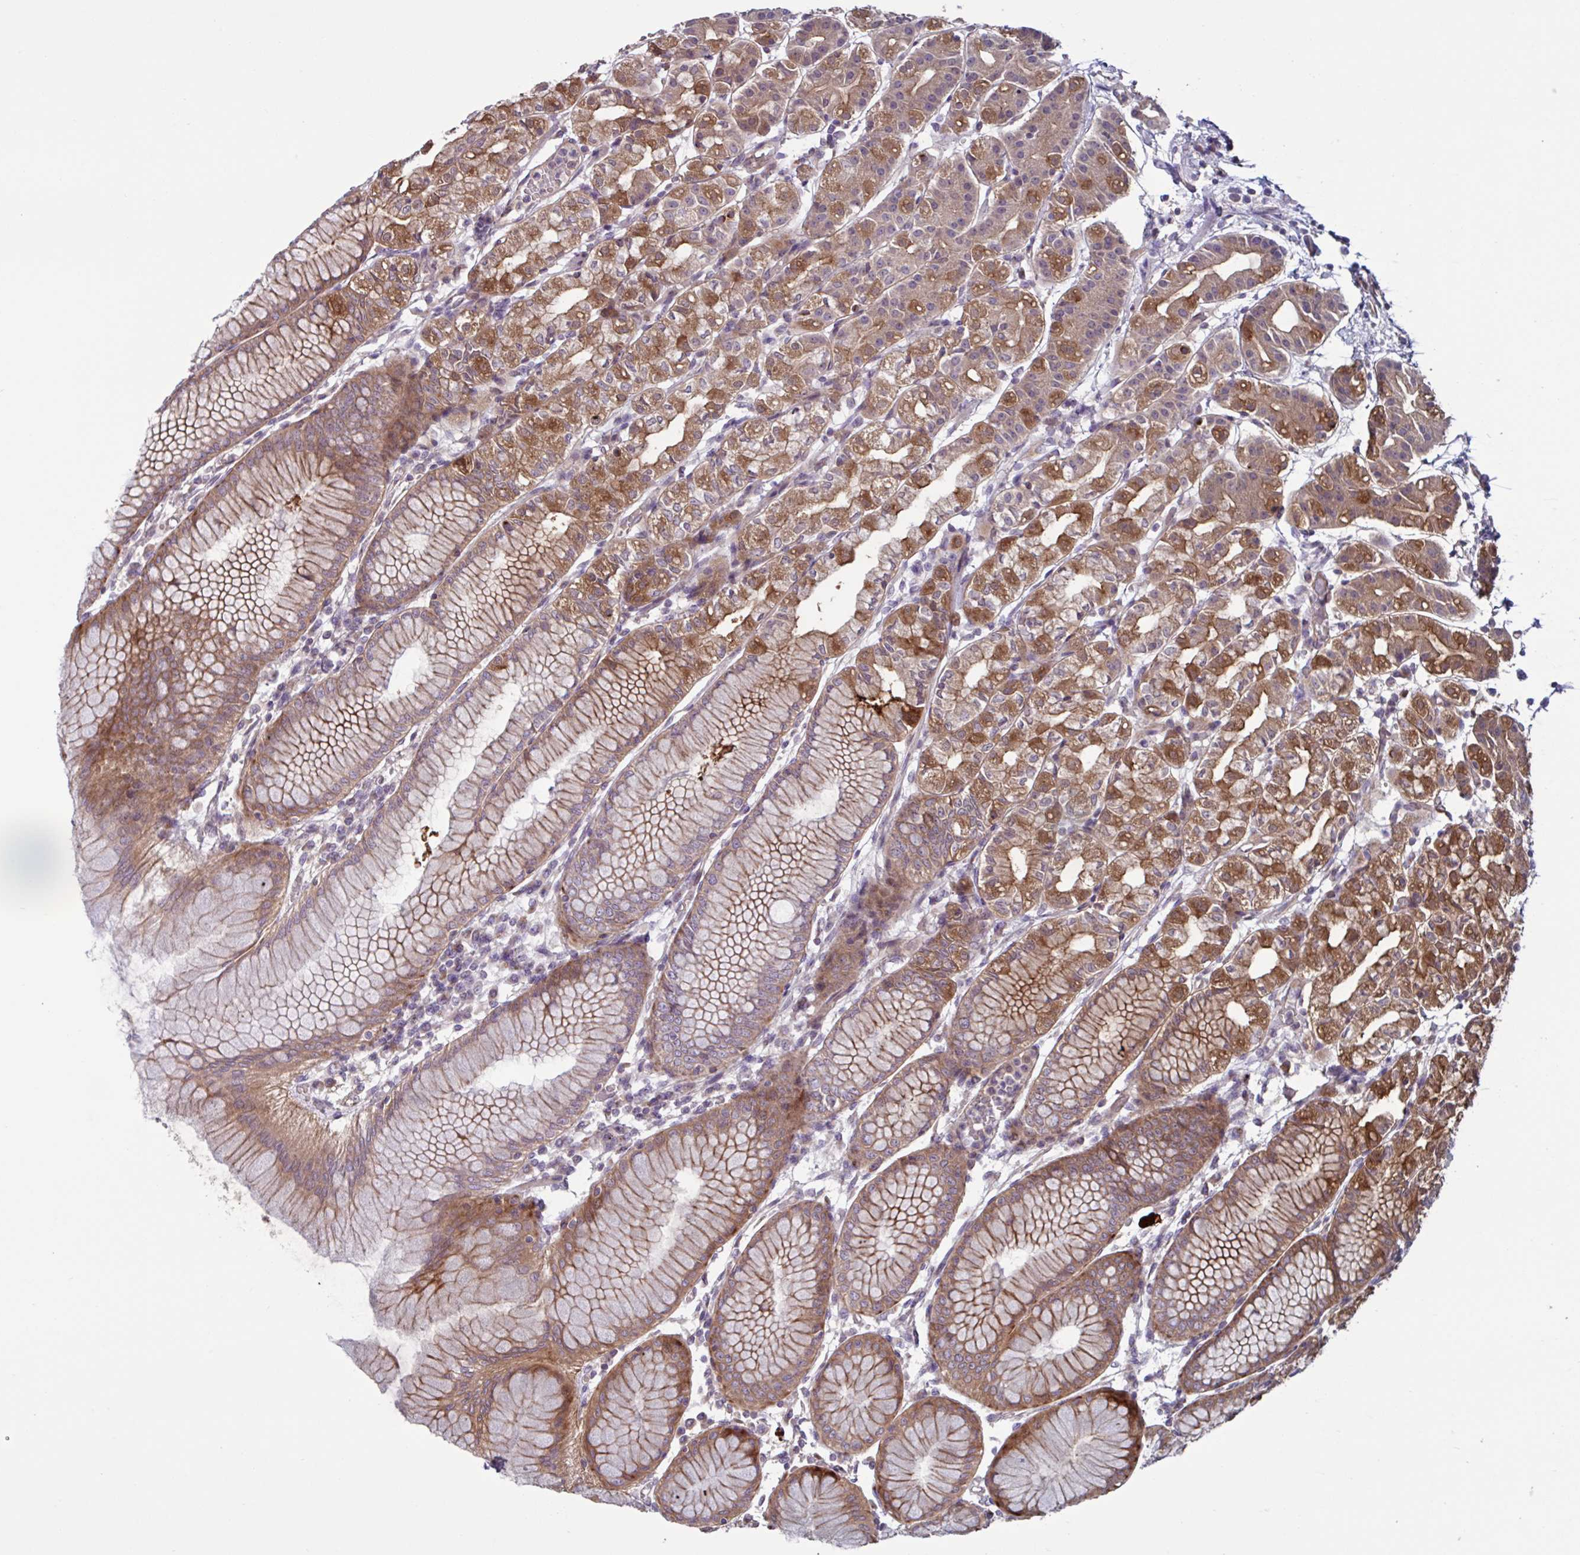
{"staining": {"intensity": "moderate", "quantity": ">75%", "location": "cytoplasmic/membranous"}, "tissue": "stomach", "cell_type": "Glandular cells", "image_type": "normal", "snomed": [{"axis": "morphology", "description": "Normal tissue, NOS"}, {"axis": "topography", "description": "Stomach"}], "caption": "High-magnification brightfield microscopy of normal stomach stained with DAB (3,3'-diaminobenzidine) (brown) and counterstained with hematoxylin (blue). glandular cells exhibit moderate cytoplasmic/membranous staining is appreciated in about>75% of cells. The protein of interest is stained brown, and the nuclei are stained in blue (DAB IHC with brightfield microscopy, high magnification).", "gene": "GLTP", "patient": {"sex": "female", "age": 57}}